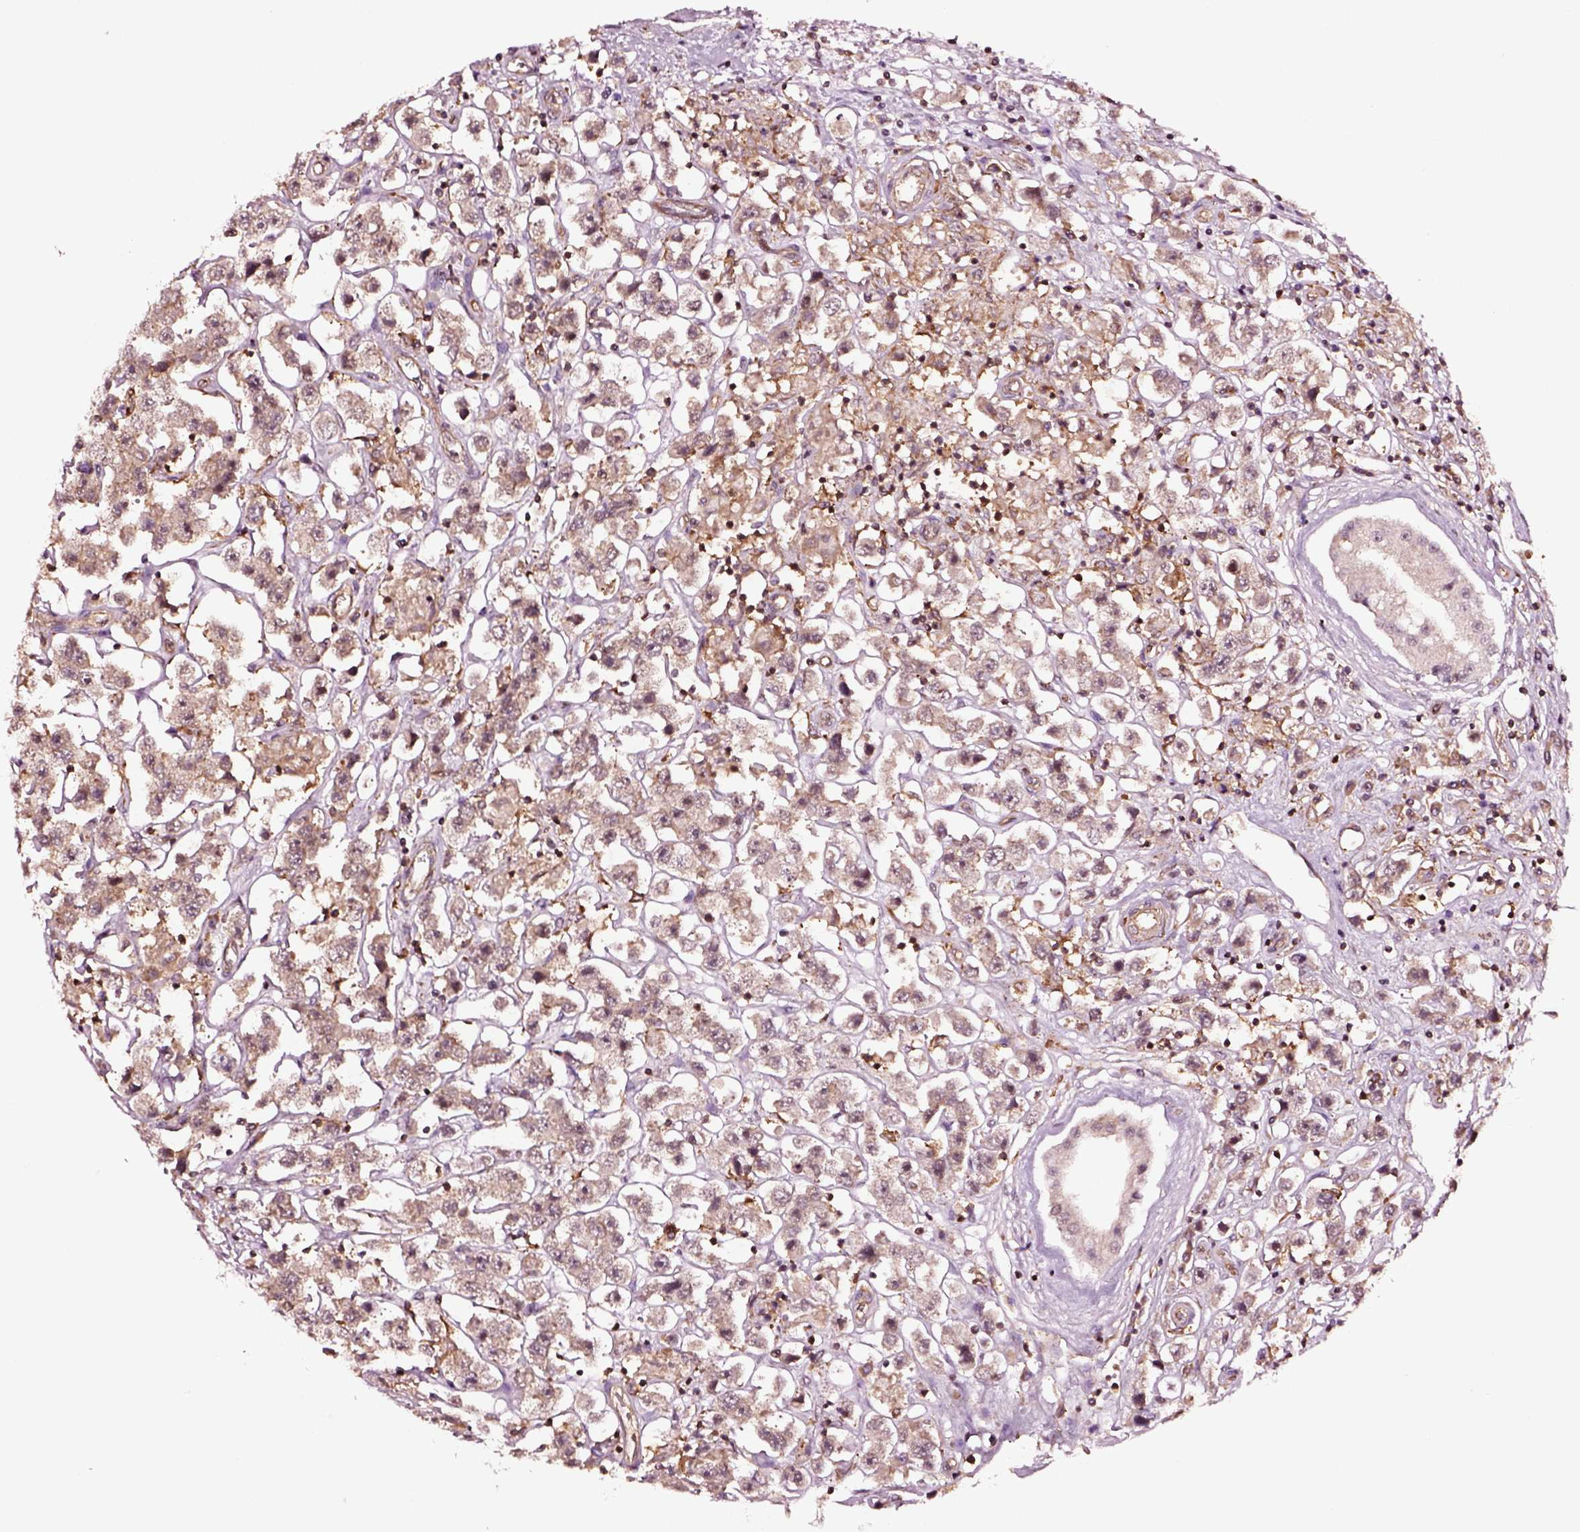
{"staining": {"intensity": "moderate", "quantity": ">75%", "location": "cytoplasmic/membranous"}, "tissue": "testis cancer", "cell_type": "Tumor cells", "image_type": "cancer", "snomed": [{"axis": "morphology", "description": "Seminoma, NOS"}, {"axis": "topography", "description": "Testis"}], "caption": "This micrograph demonstrates IHC staining of human seminoma (testis), with medium moderate cytoplasmic/membranous positivity in about >75% of tumor cells.", "gene": "RASSF5", "patient": {"sex": "male", "age": 45}}